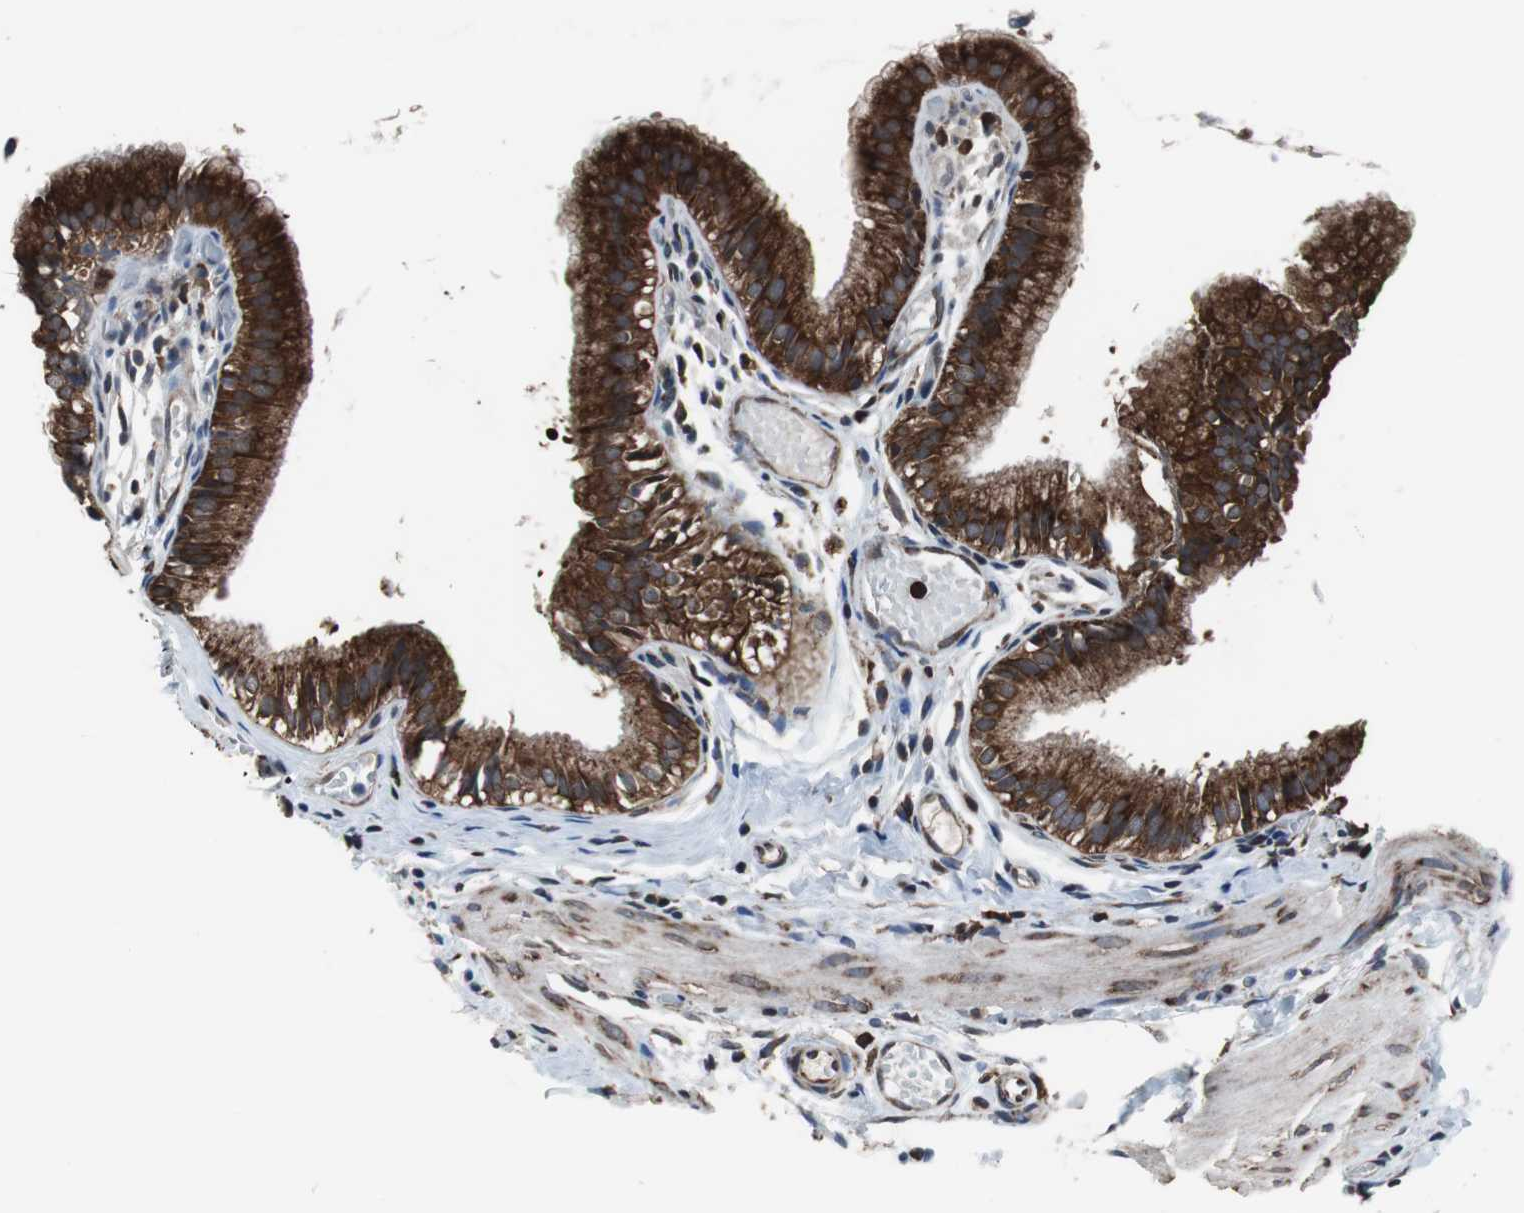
{"staining": {"intensity": "strong", "quantity": ">75%", "location": "cytoplasmic/membranous"}, "tissue": "gallbladder", "cell_type": "Glandular cells", "image_type": "normal", "snomed": [{"axis": "morphology", "description": "Normal tissue, NOS"}, {"axis": "topography", "description": "Gallbladder"}], "caption": "Immunohistochemical staining of unremarkable human gallbladder demonstrates >75% levels of strong cytoplasmic/membranous protein expression in about >75% of glandular cells. The protein is stained brown, and the nuclei are stained in blue (DAB (3,3'-diaminobenzidine) IHC with brightfield microscopy, high magnification).", "gene": "USP10", "patient": {"sex": "female", "age": 26}}